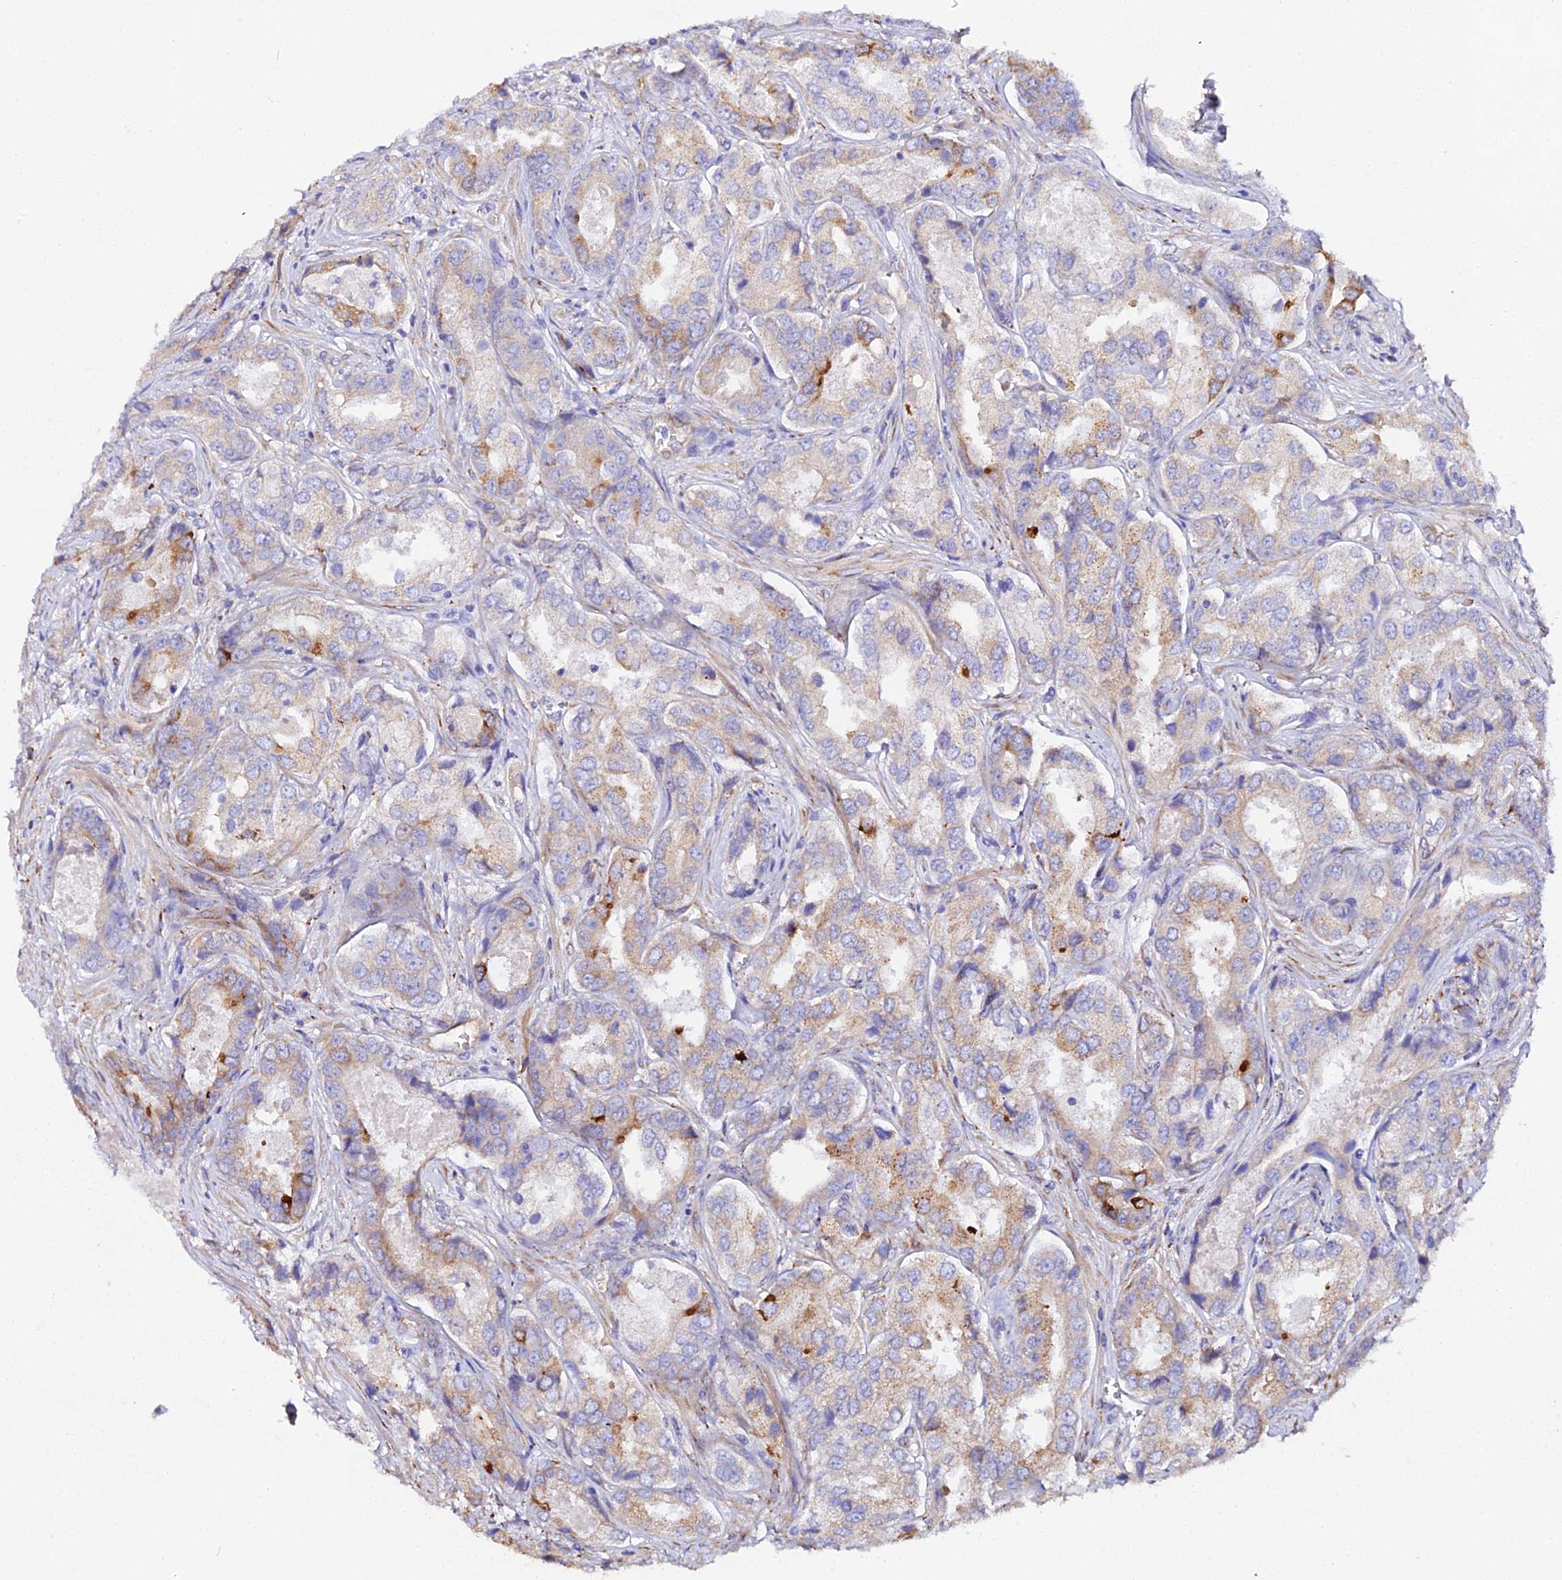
{"staining": {"intensity": "strong", "quantity": "<25%", "location": "cytoplasmic/membranous"}, "tissue": "prostate cancer", "cell_type": "Tumor cells", "image_type": "cancer", "snomed": [{"axis": "morphology", "description": "Adenocarcinoma, Low grade"}, {"axis": "topography", "description": "Prostate"}], "caption": "Immunohistochemical staining of human prostate cancer (adenocarcinoma (low-grade)) reveals strong cytoplasmic/membranous protein staining in about <25% of tumor cells. (brown staining indicates protein expression, while blue staining denotes nuclei).", "gene": "CFAP45", "patient": {"sex": "male", "age": 68}}